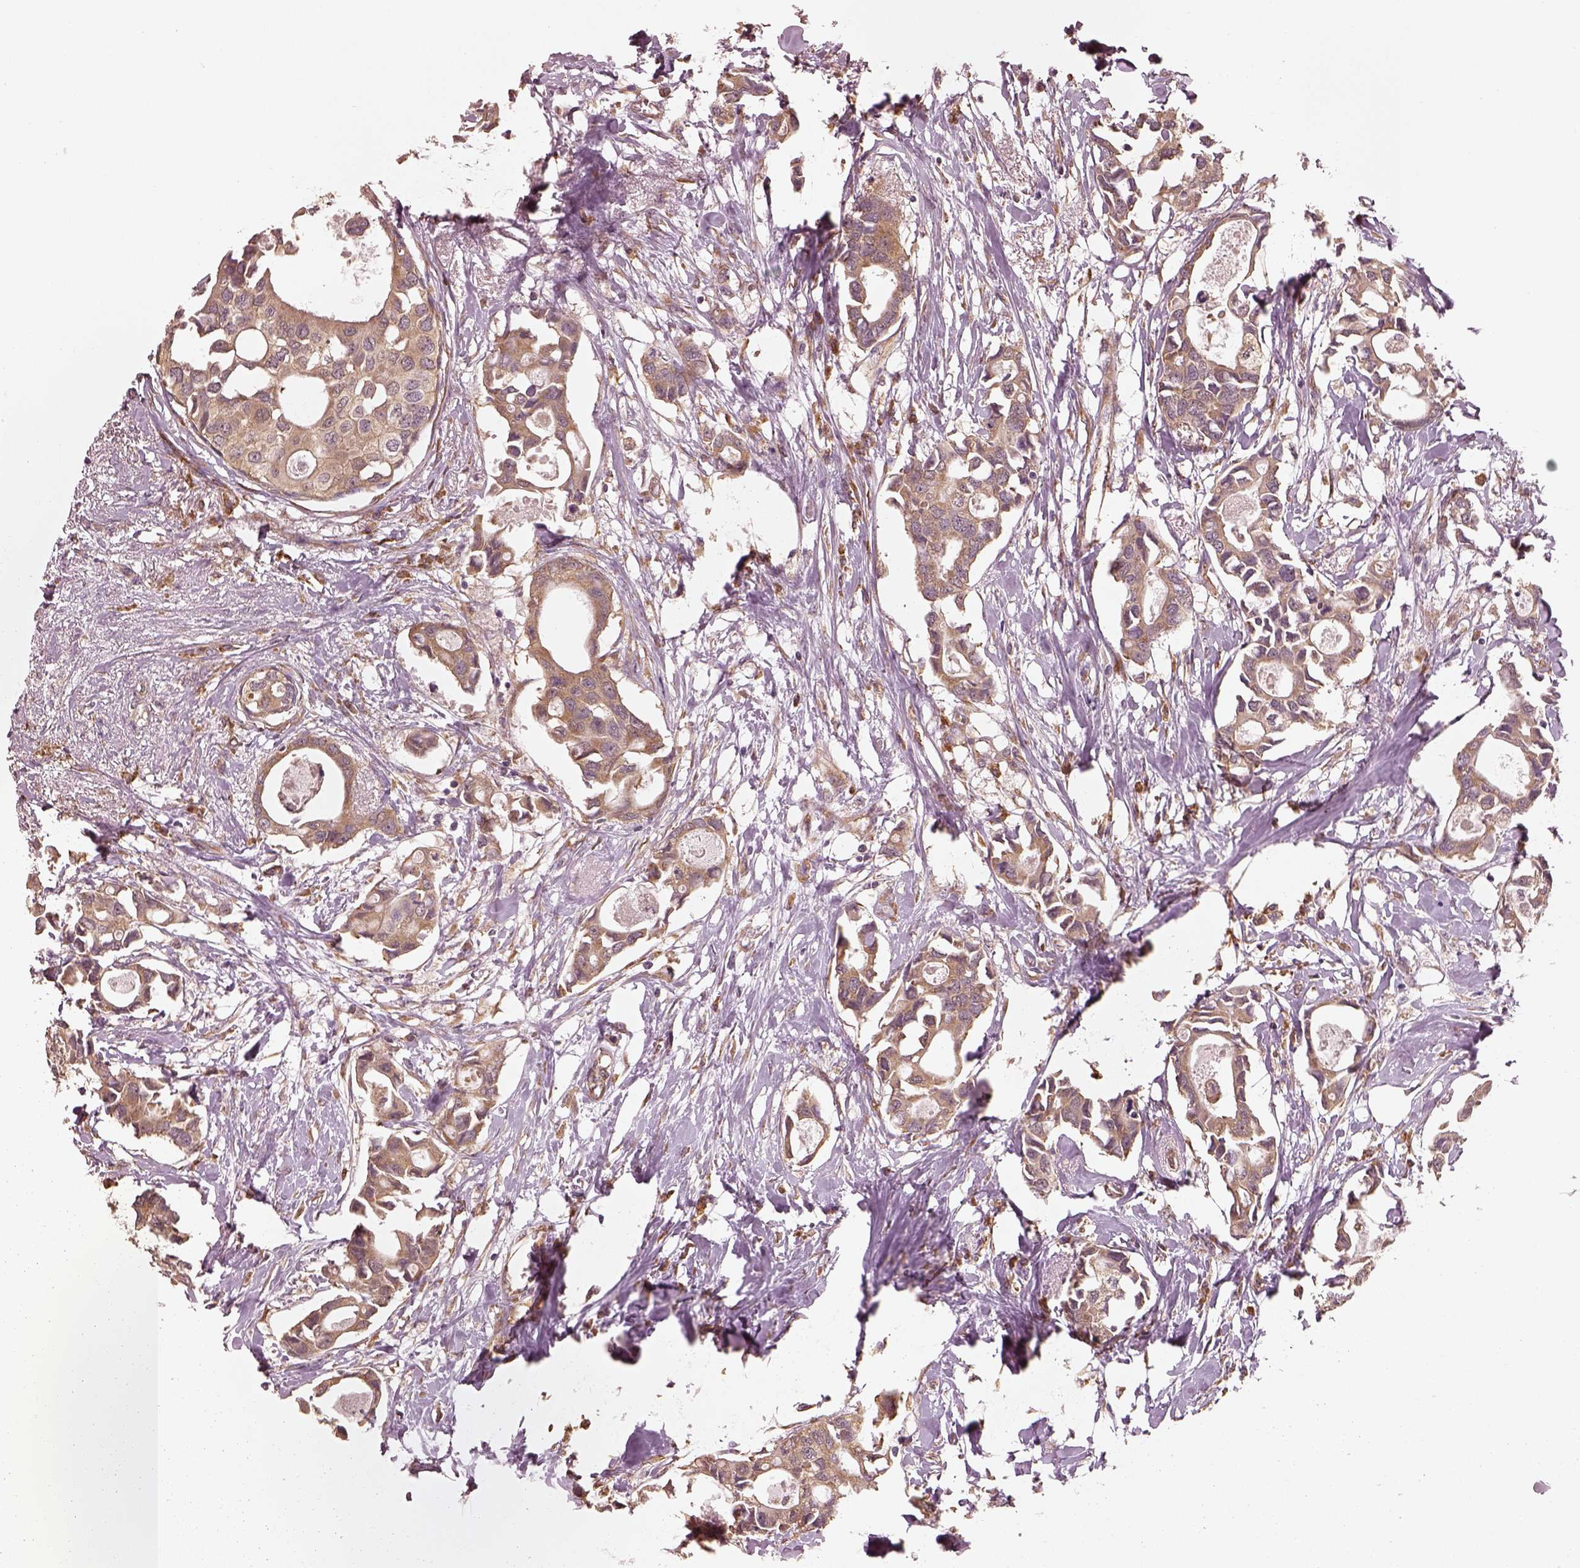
{"staining": {"intensity": "moderate", "quantity": ">75%", "location": "cytoplasmic/membranous"}, "tissue": "breast cancer", "cell_type": "Tumor cells", "image_type": "cancer", "snomed": [{"axis": "morphology", "description": "Duct carcinoma"}, {"axis": "topography", "description": "Breast"}], "caption": "Immunohistochemistry (IHC) (DAB) staining of human breast cancer reveals moderate cytoplasmic/membranous protein positivity in approximately >75% of tumor cells. (IHC, brightfield microscopy, high magnification).", "gene": "RPS5", "patient": {"sex": "female", "age": 83}}